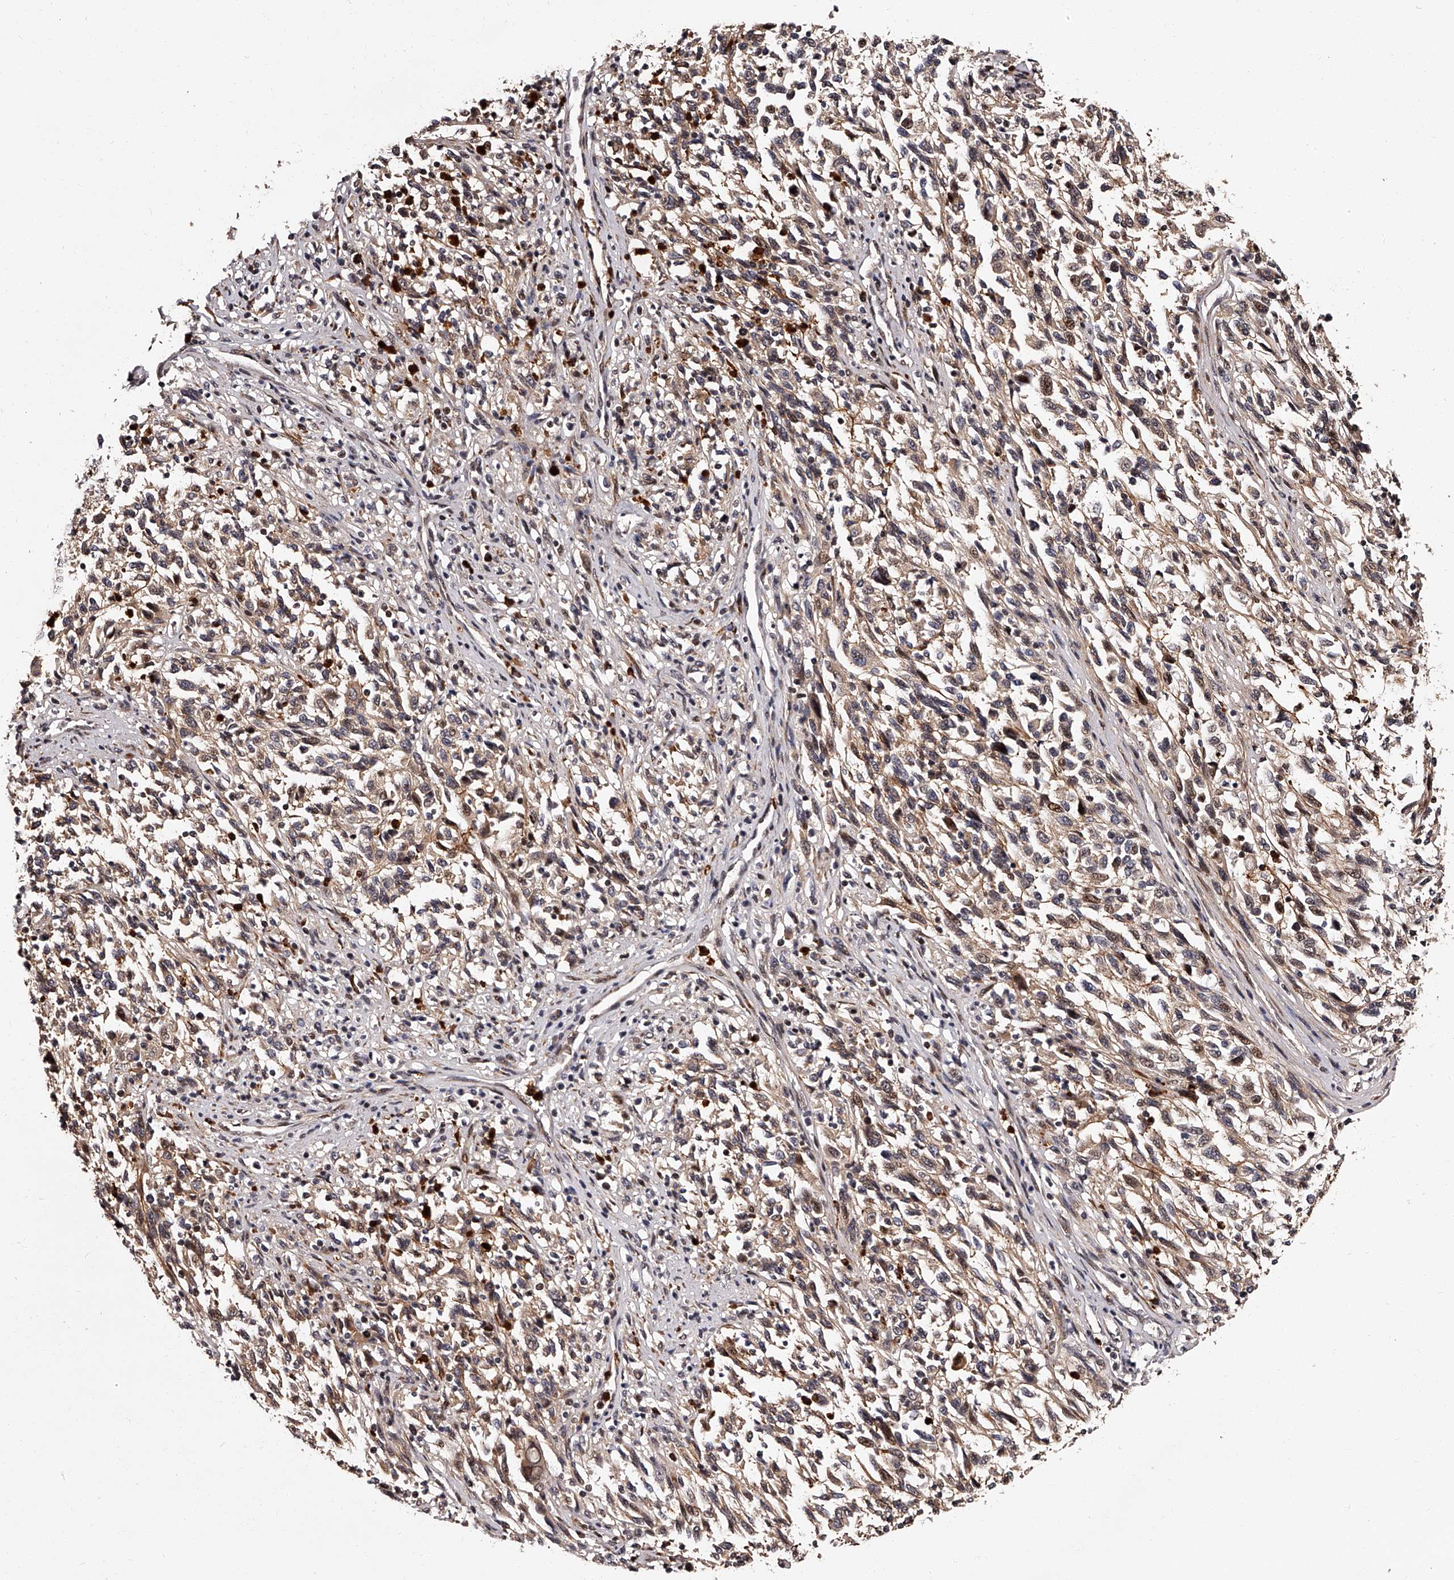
{"staining": {"intensity": "moderate", "quantity": ">75%", "location": "cytoplasmic/membranous"}, "tissue": "melanoma", "cell_type": "Tumor cells", "image_type": "cancer", "snomed": [{"axis": "morphology", "description": "Malignant melanoma, Metastatic site"}, {"axis": "topography", "description": "Lymph node"}], "caption": "Moderate cytoplasmic/membranous protein positivity is appreciated in approximately >75% of tumor cells in melanoma. (DAB IHC with brightfield microscopy, high magnification).", "gene": "RSC1A1", "patient": {"sex": "male", "age": 61}}